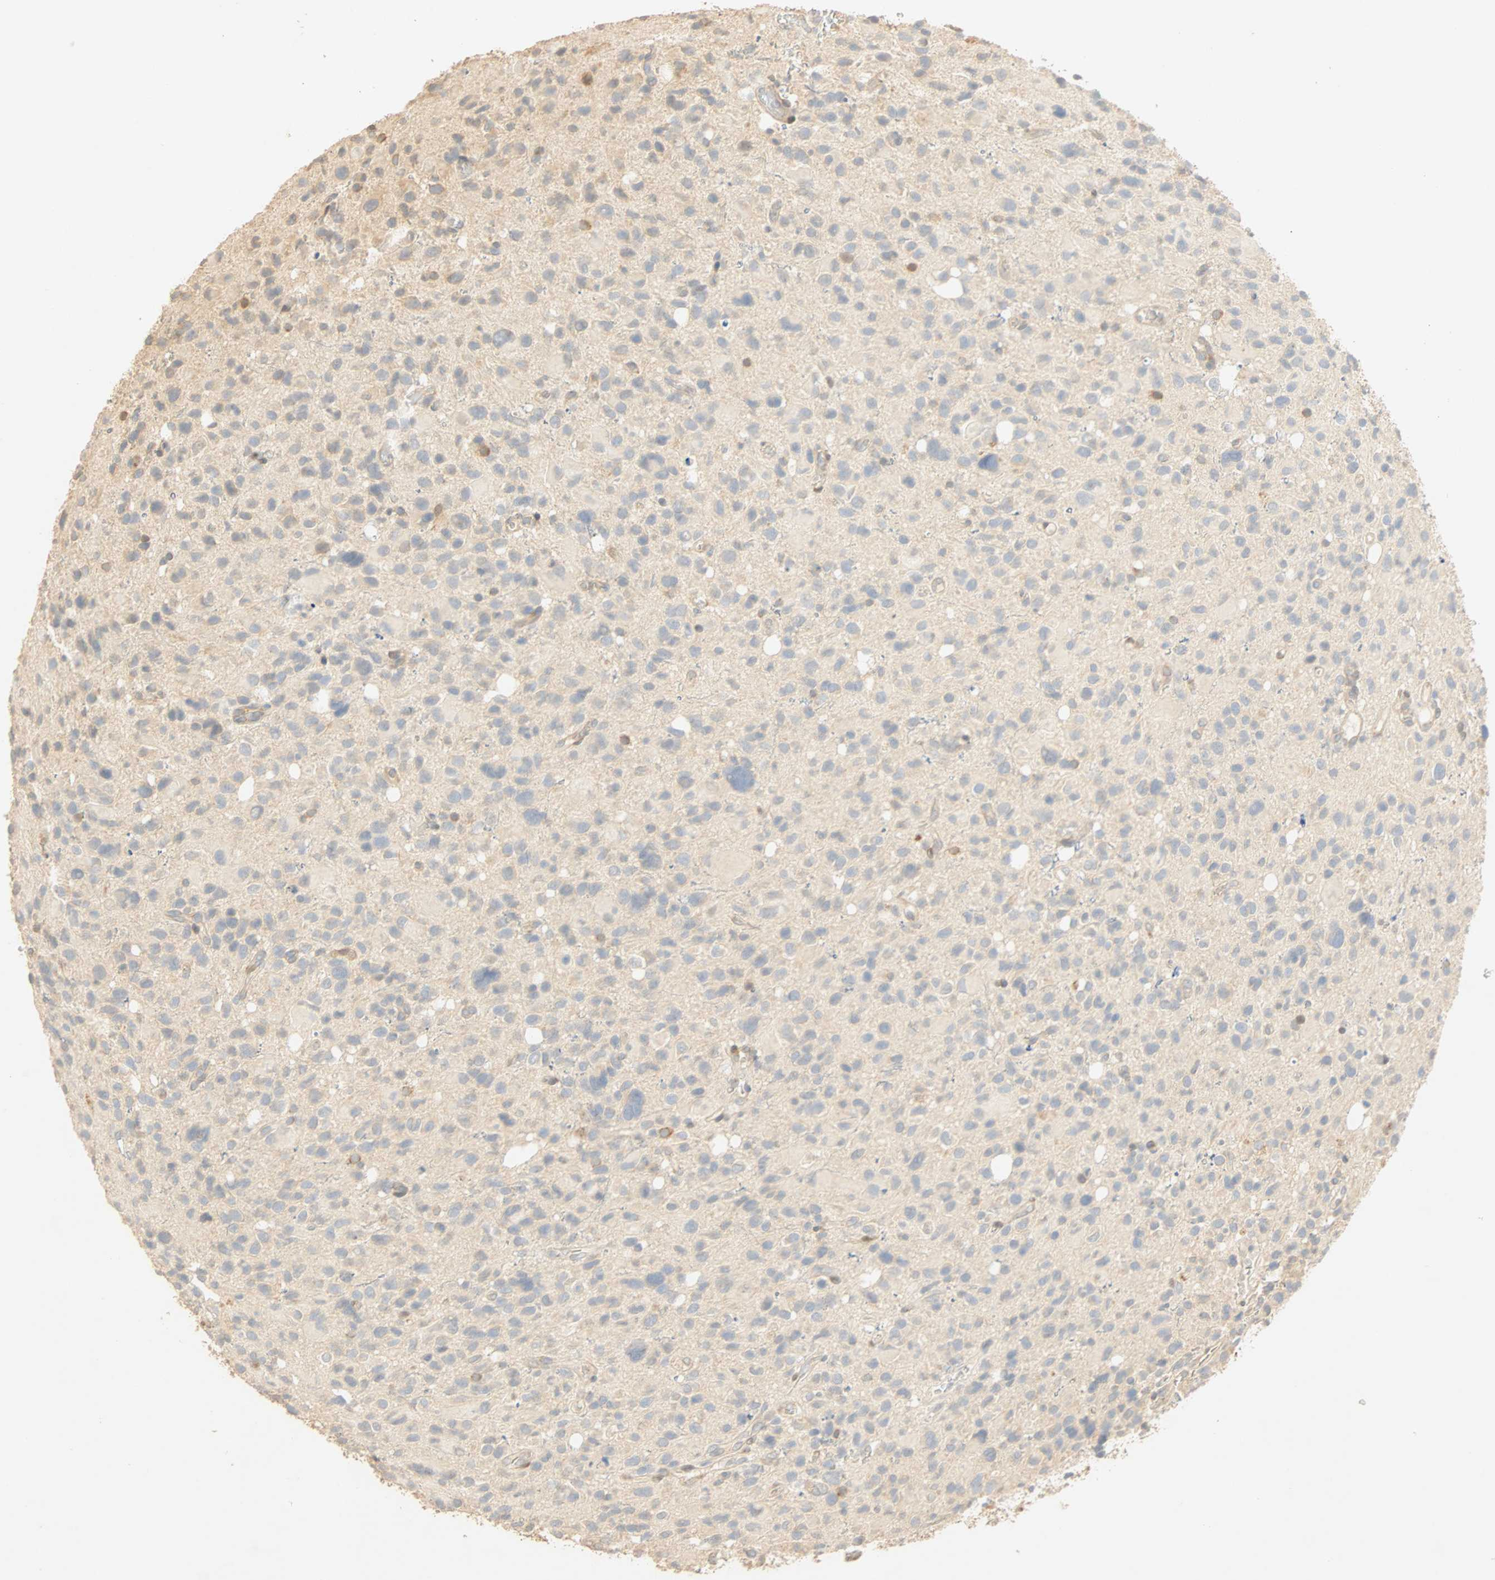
{"staining": {"intensity": "weak", "quantity": "<25%", "location": "cytoplasmic/membranous"}, "tissue": "glioma", "cell_type": "Tumor cells", "image_type": "cancer", "snomed": [{"axis": "morphology", "description": "Glioma, malignant, High grade"}, {"axis": "topography", "description": "Brain"}], "caption": "This is an IHC histopathology image of human glioma. There is no positivity in tumor cells.", "gene": "SELENBP1", "patient": {"sex": "male", "age": 48}}